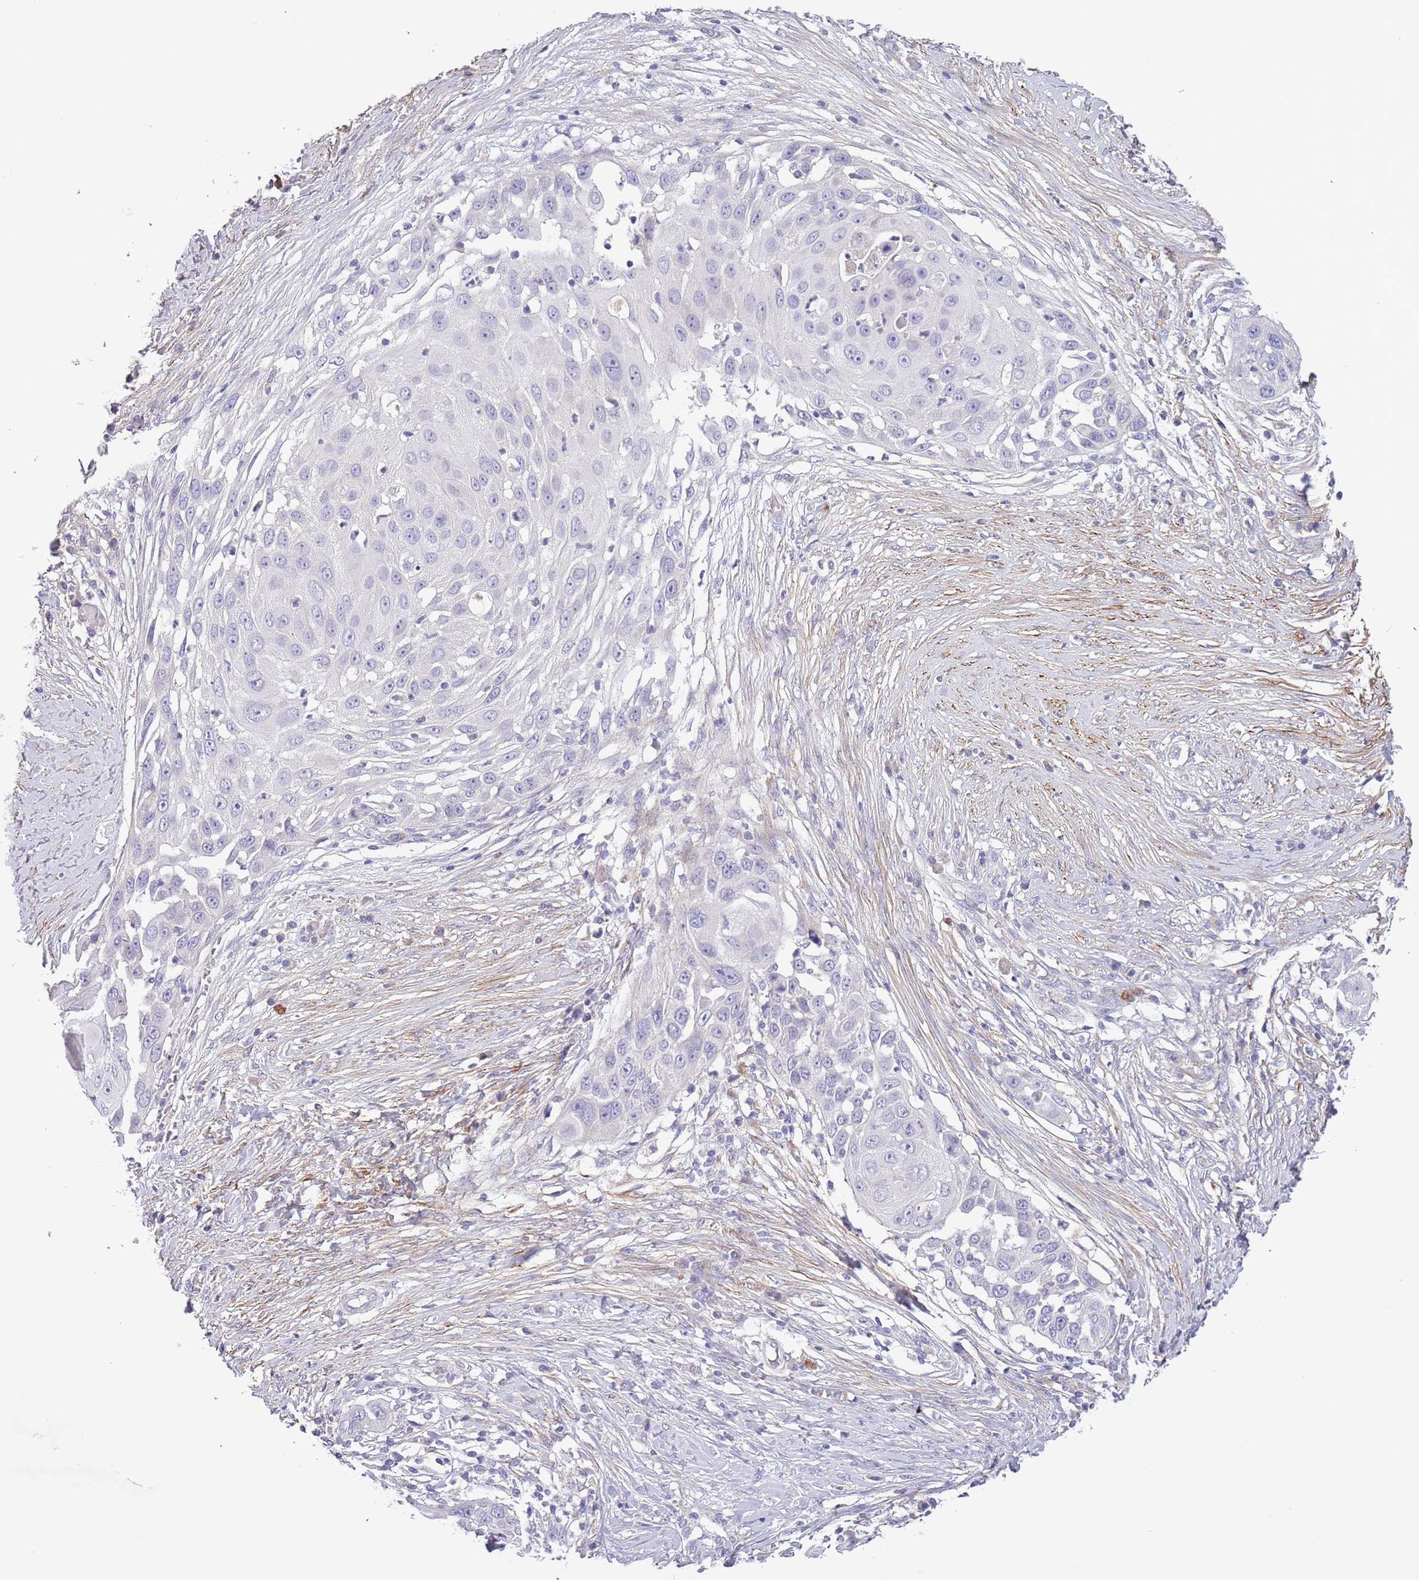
{"staining": {"intensity": "negative", "quantity": "none", "location": "none"}, "tissue": "skin cancer", "cell_type": "Tumor cells", "image_type": "cancer", "snomed": [{"axis": "morphology", "description": "Squamous cell carcinoma, NOS"}, {"axis": "topography", "description": "Skin"}], "caption": "This is a micrograph of IHC staining of skin squamous cell carcinoma, which shows no staining in tumor cells. (IHC, brightfield microscopy, high magnification).", "gene": "ZNF658", "patient": {"sex": "female", "age": 44}}